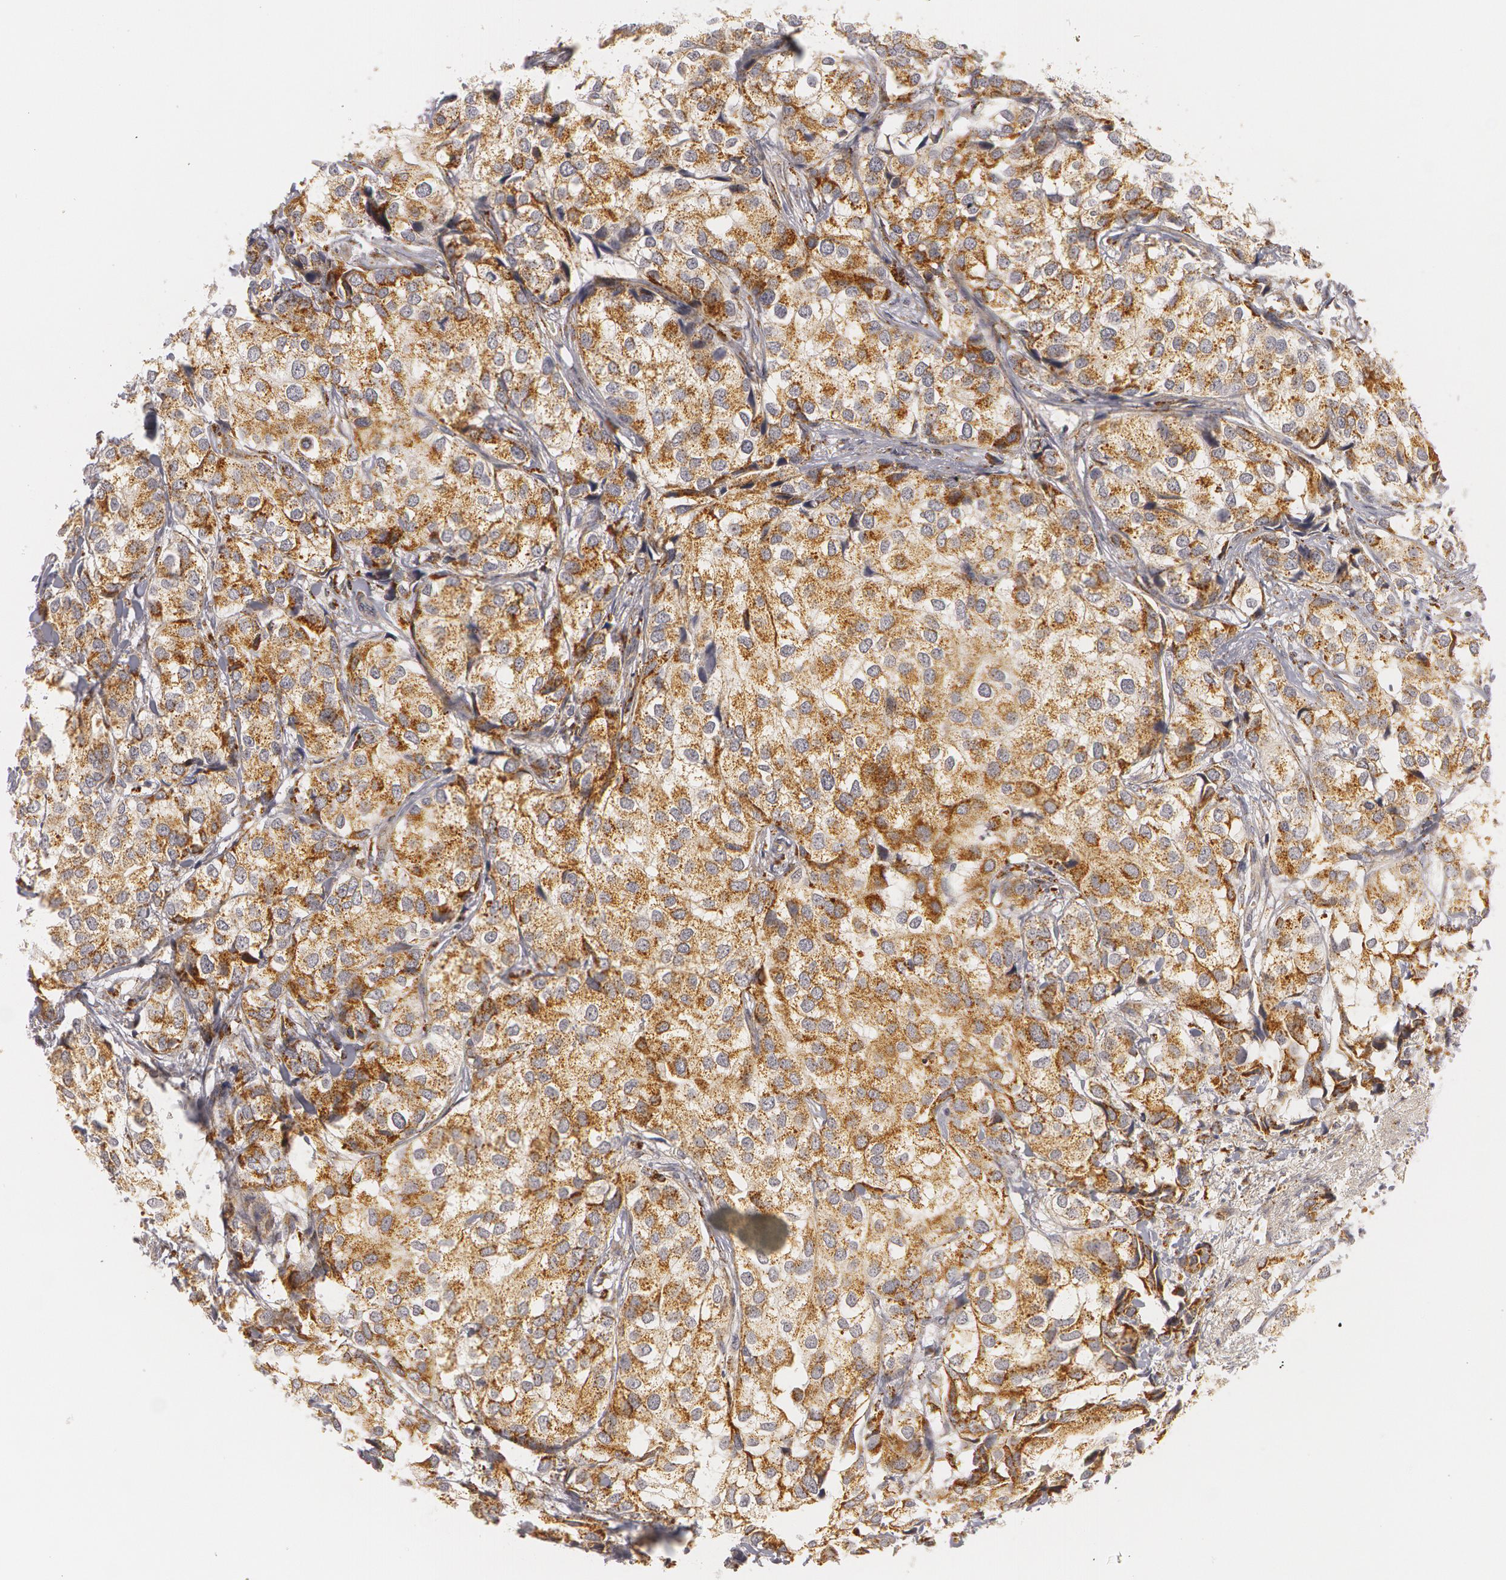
{"staining": {"intensity": "moderate", "quantity": ">75%", "location": "cytoplasmic/membranous"}, "tissue": "breast cancer", "cell_type": "Tumor cells", "image_type": "cancer", "snomed": [{"axis": "morphology", "description": "Duct carcinoma"}, {"axis": "topography", "description": "Breast"}], "caption": "Immunohistochemical staining of breast infiltrating ductal carcinoma reveals medium levels of moderate cytoplasmic/membranous protein positivity in approximately >75% of tumor cells. (brown staining indicates protein expression, while blue staining denotes nuclei).", "gene": "C7", "patient": {"sex": "female", "age": 68}}